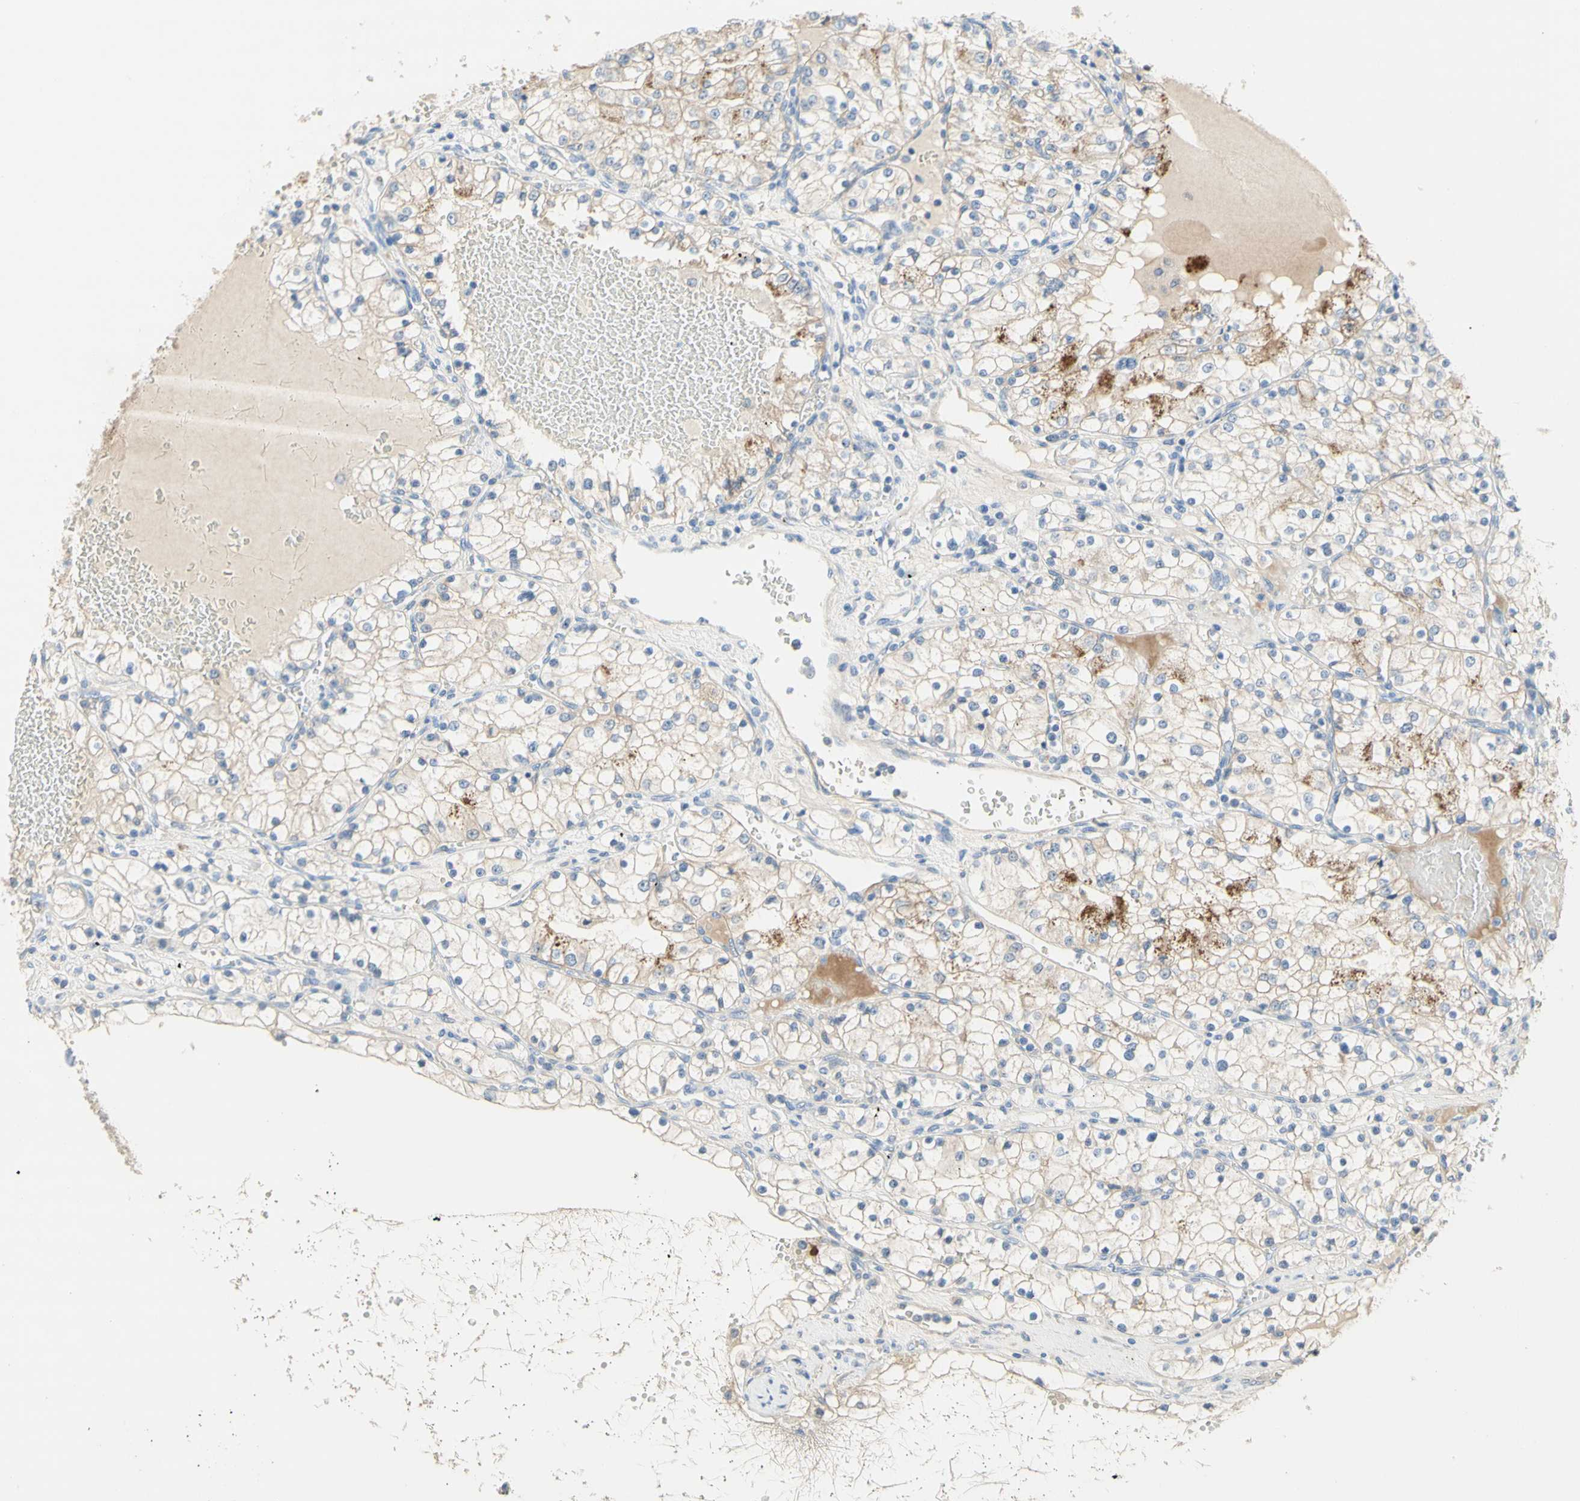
{"staining": {"intensity": "moderate", "quantity": "<25%", "location": "cytoplasmic/membranous"}, "tissue": "renal cancer", "cell_type": "Tumor cells", "image_type": "cancer", "snomed": [{"axis": "morphology", "description": "Adenocarcinoma, NOS"}, {"axis": "topography", "description": "Kidney"}], "caption": "Renal cancer tissue shows moderate cytoplasmic/membranous expression in about <25% of tumor cells", "gene": "NECTIN4", "patient": {"sex": "male", "age": 68}}